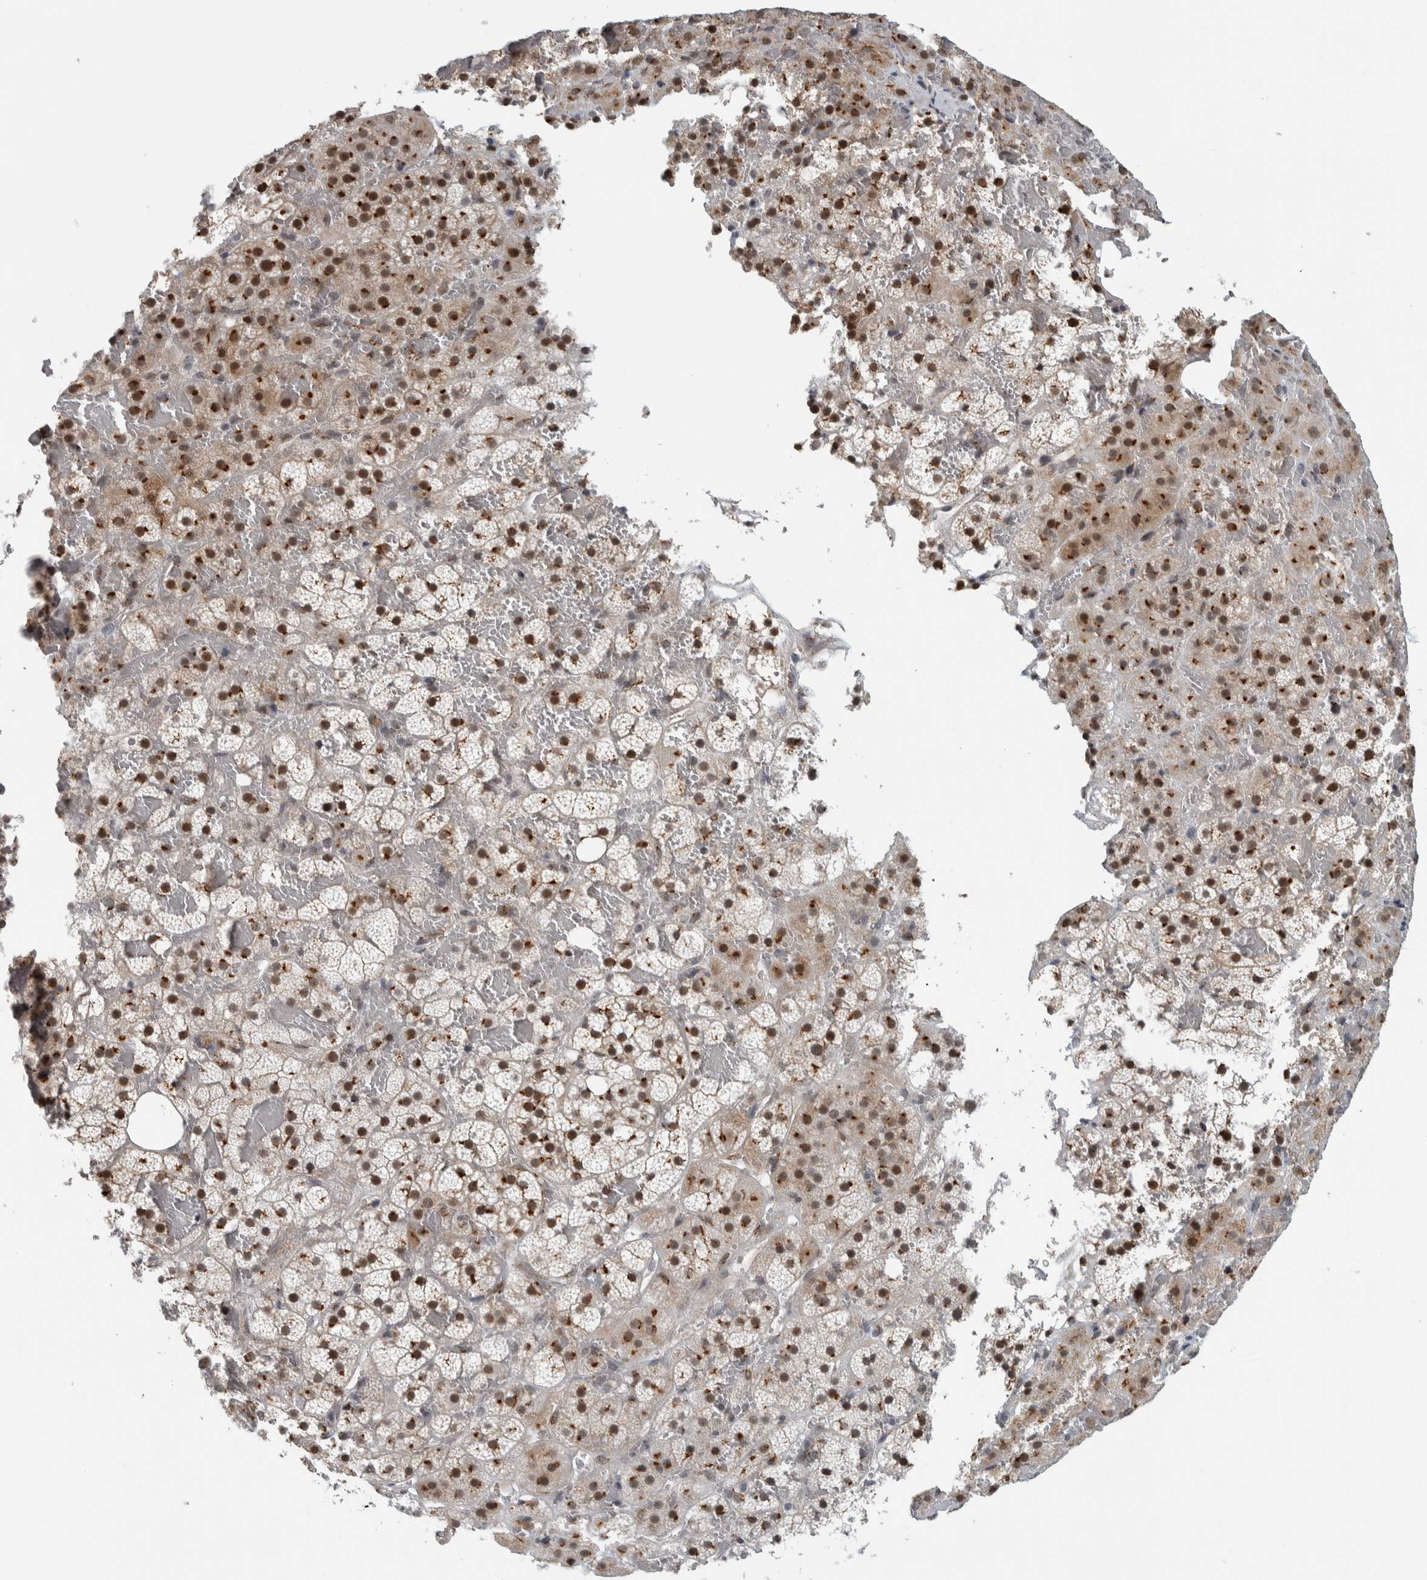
{"staining": {"intensity": "moderate", "quantity": ">75%", "location": "cytoplasmic/membranous,nuclear"}, "tissue": "adrenal gland", "cell_type": "Glandular cells", "image_type": "normal", "snomed": [{"axis": "morphology", "description": "Normal tissue, NOS"}, {"axis": "topography", "description": "Adrenal gland"}], "caption": "A micrograph showing moderate cytoplasmic/membranous,nuclear positivity in about >75% of glandular cells in unremarkable adrenal gland, as visualized by brown immunohistochemical staining.", "gene": "ZMYND8", "patient": {"sex": "female", "age": 59}}